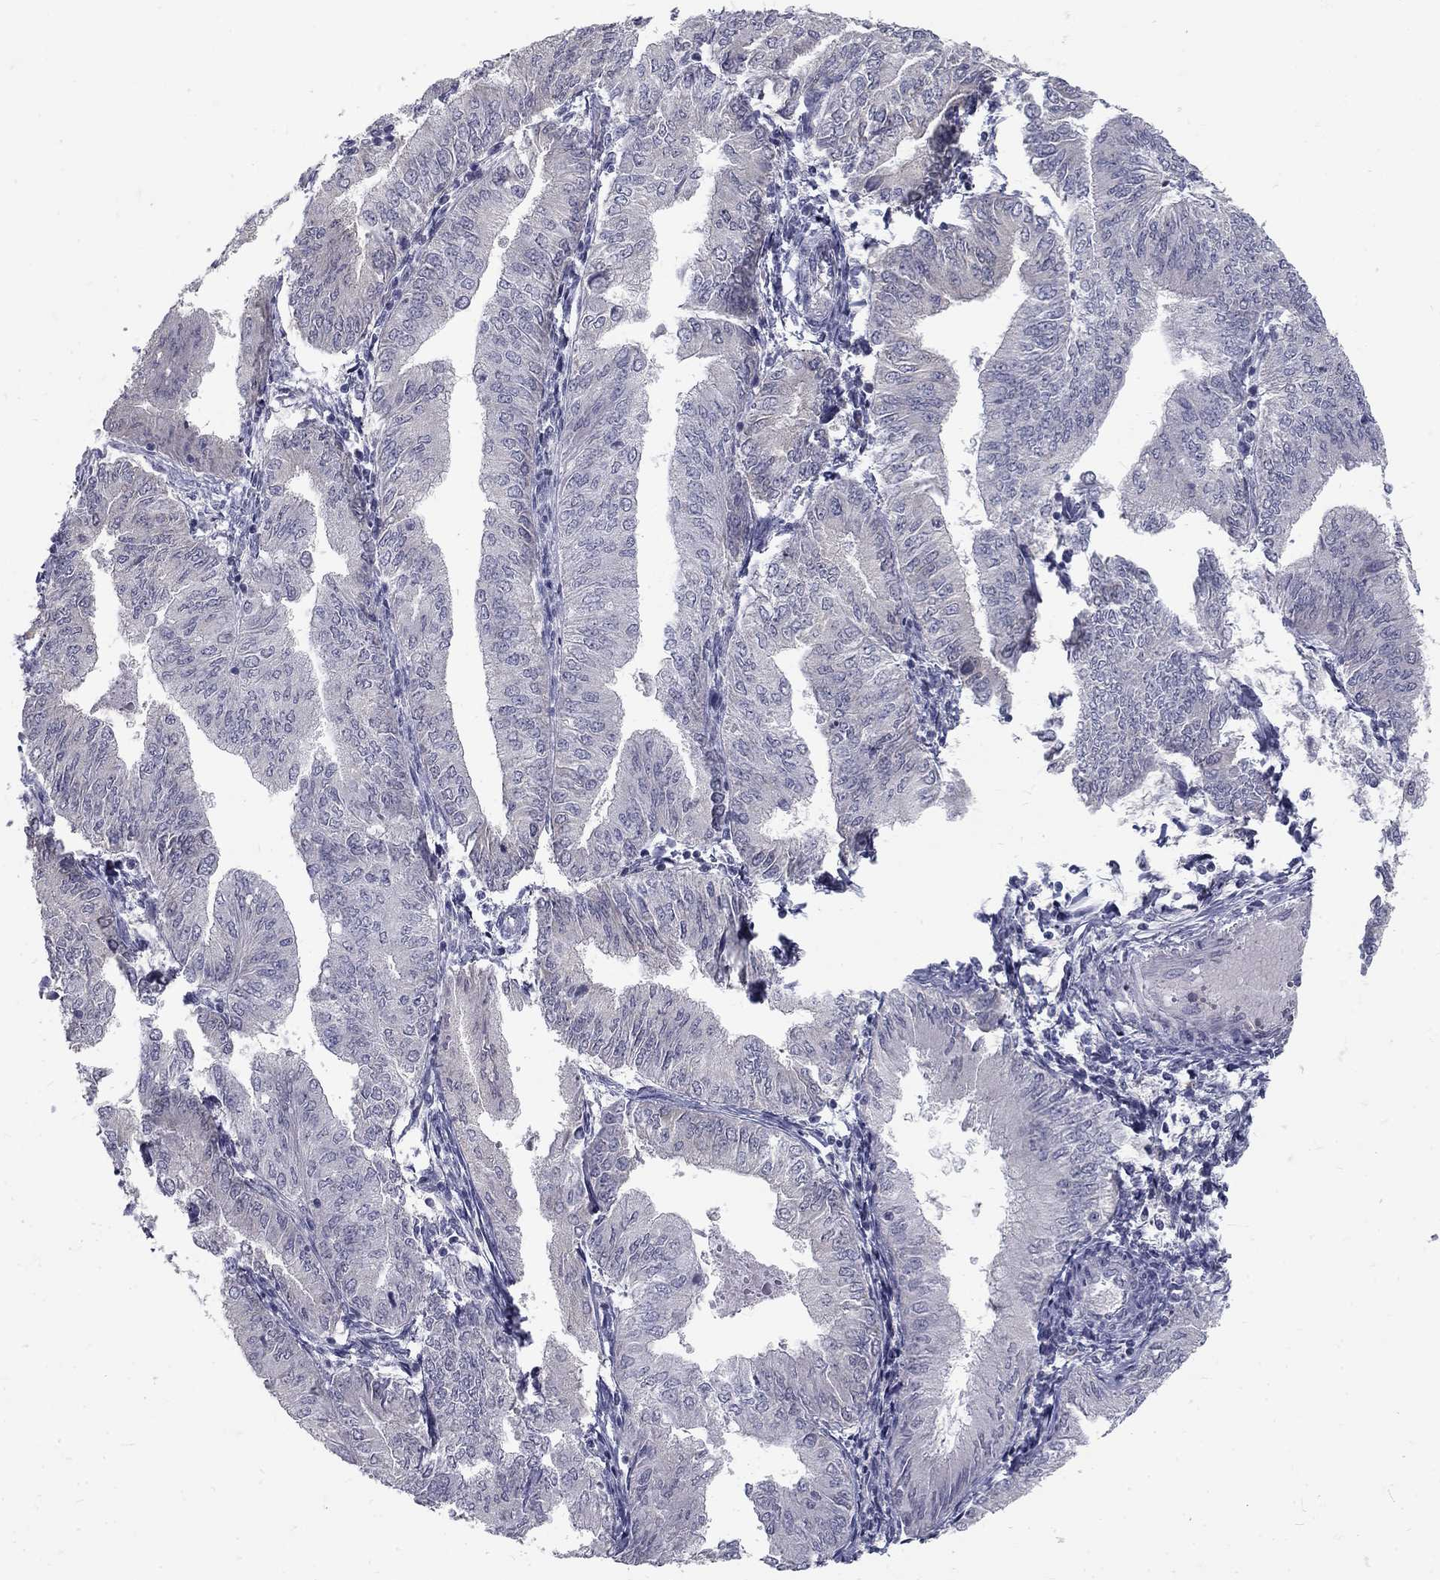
{"staining": {"intensity": "negative", "quantity": "none", "location": "none"}, "tissue": "endometrial cancer", "cell_type": "Tumor cells", "image_type": "cancer", "snomed": [{"axis": "morphology", "description": "Adenocarcinoma, NOS"}, {"axis": "topography", "description": "Endometrium"}], "caption": "Tumor cells show no significant protein positivity in endometrial cancer.", "gene": "NOS1", "patient": {"sex": "female", "age": 53}}